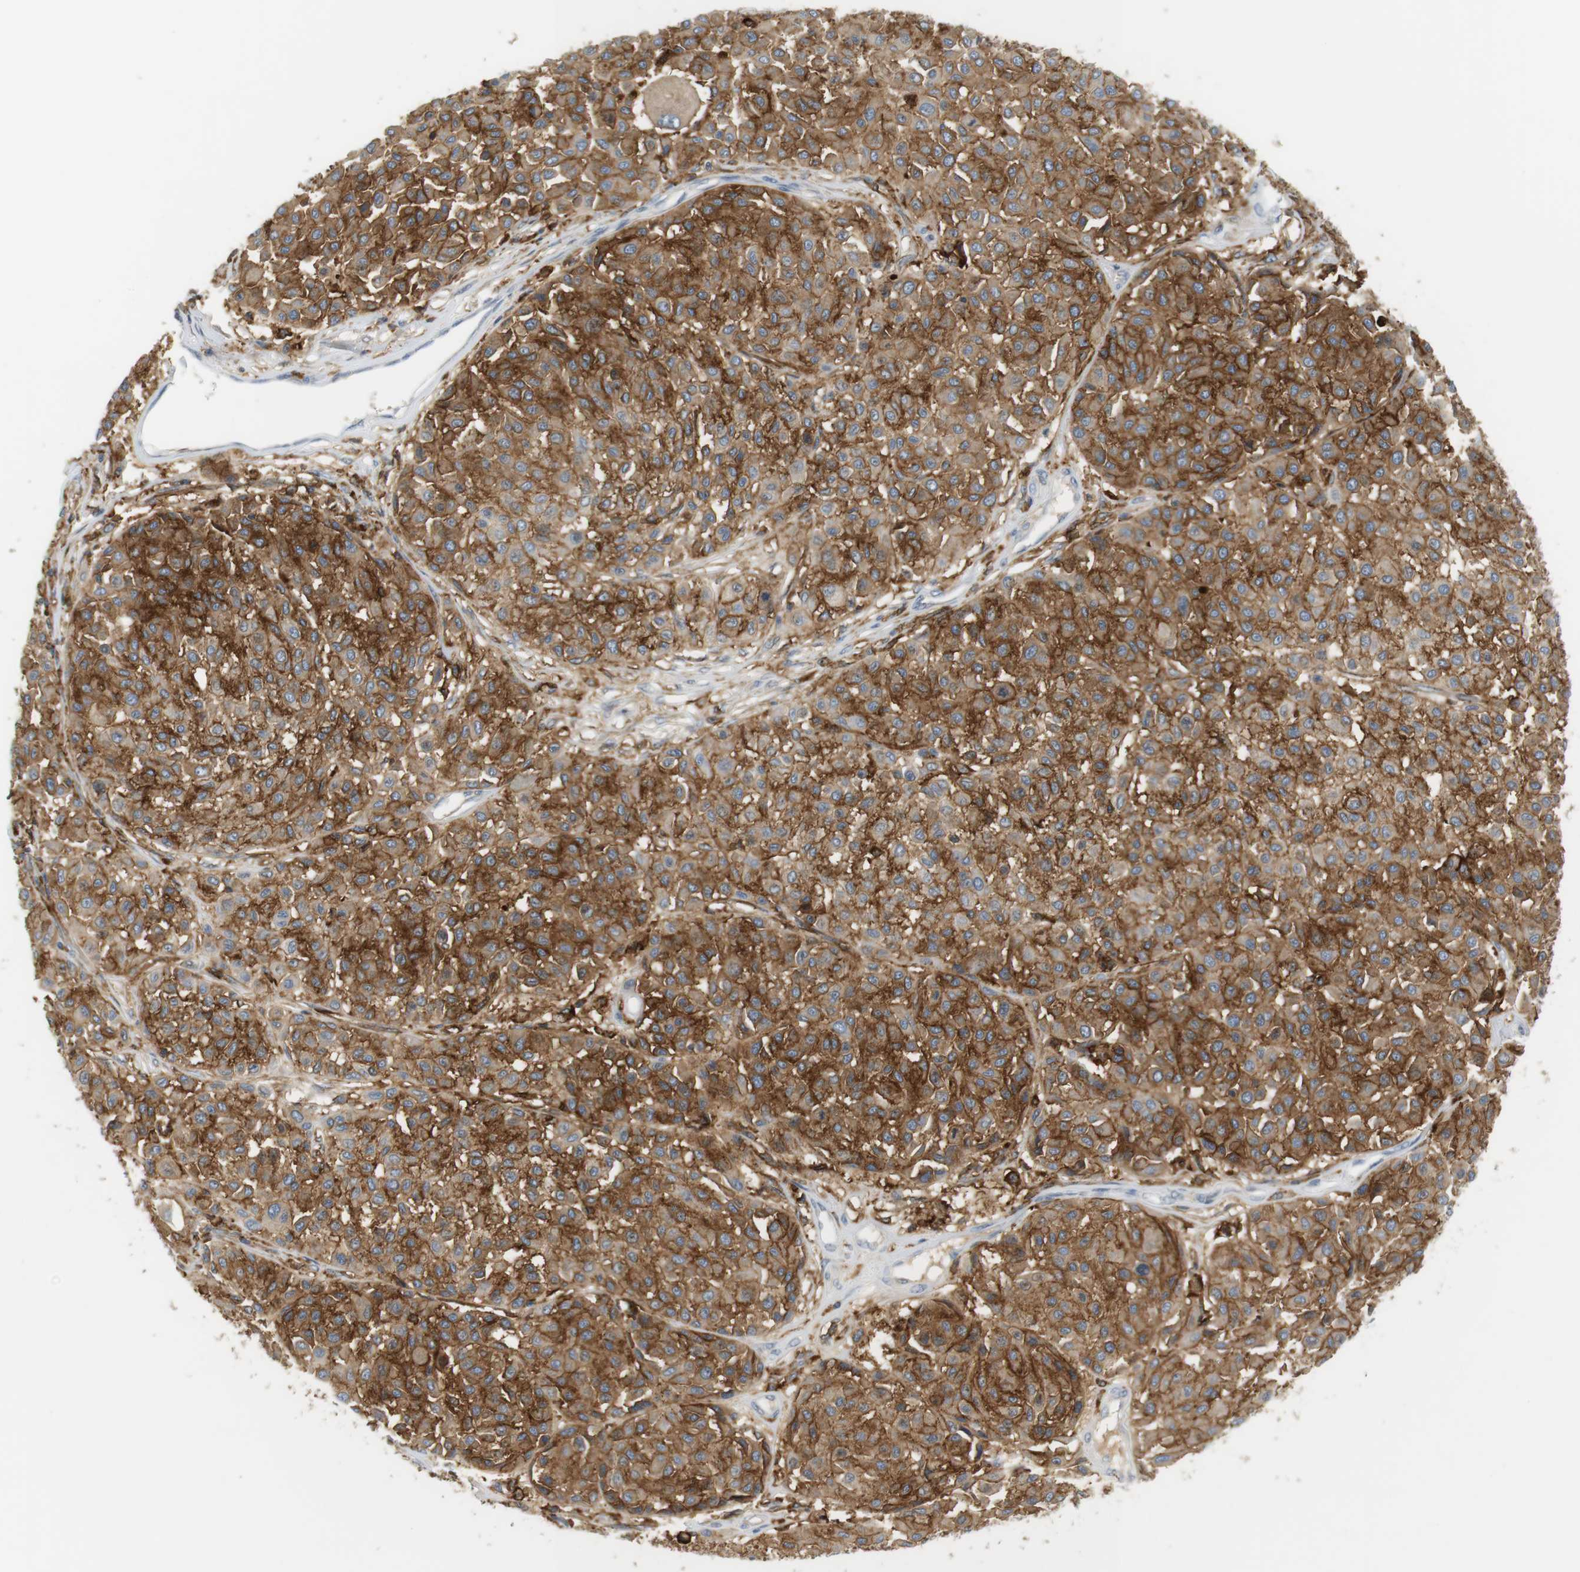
{"staining": {"intensity": "moderate", "quantity": ">75%", "location": "cytoplasmic/membranous"}, "tissue": "melanoma", "cell_type": "Tumor cells", "image_type": "cancer", "snomed": [{"axis": "morphology", "description": "Malignant melanoma, Metastatic site"}, {"axis": "topography", "description": "Soft tissue"}], "caption": "A histopathology image of human melanoma stained for a protein shows moderate cytoplasmic/membranous brown staining in tumor cells.", "gene": "SIRPA", "patient": {"sex": "male", "age": 41}}